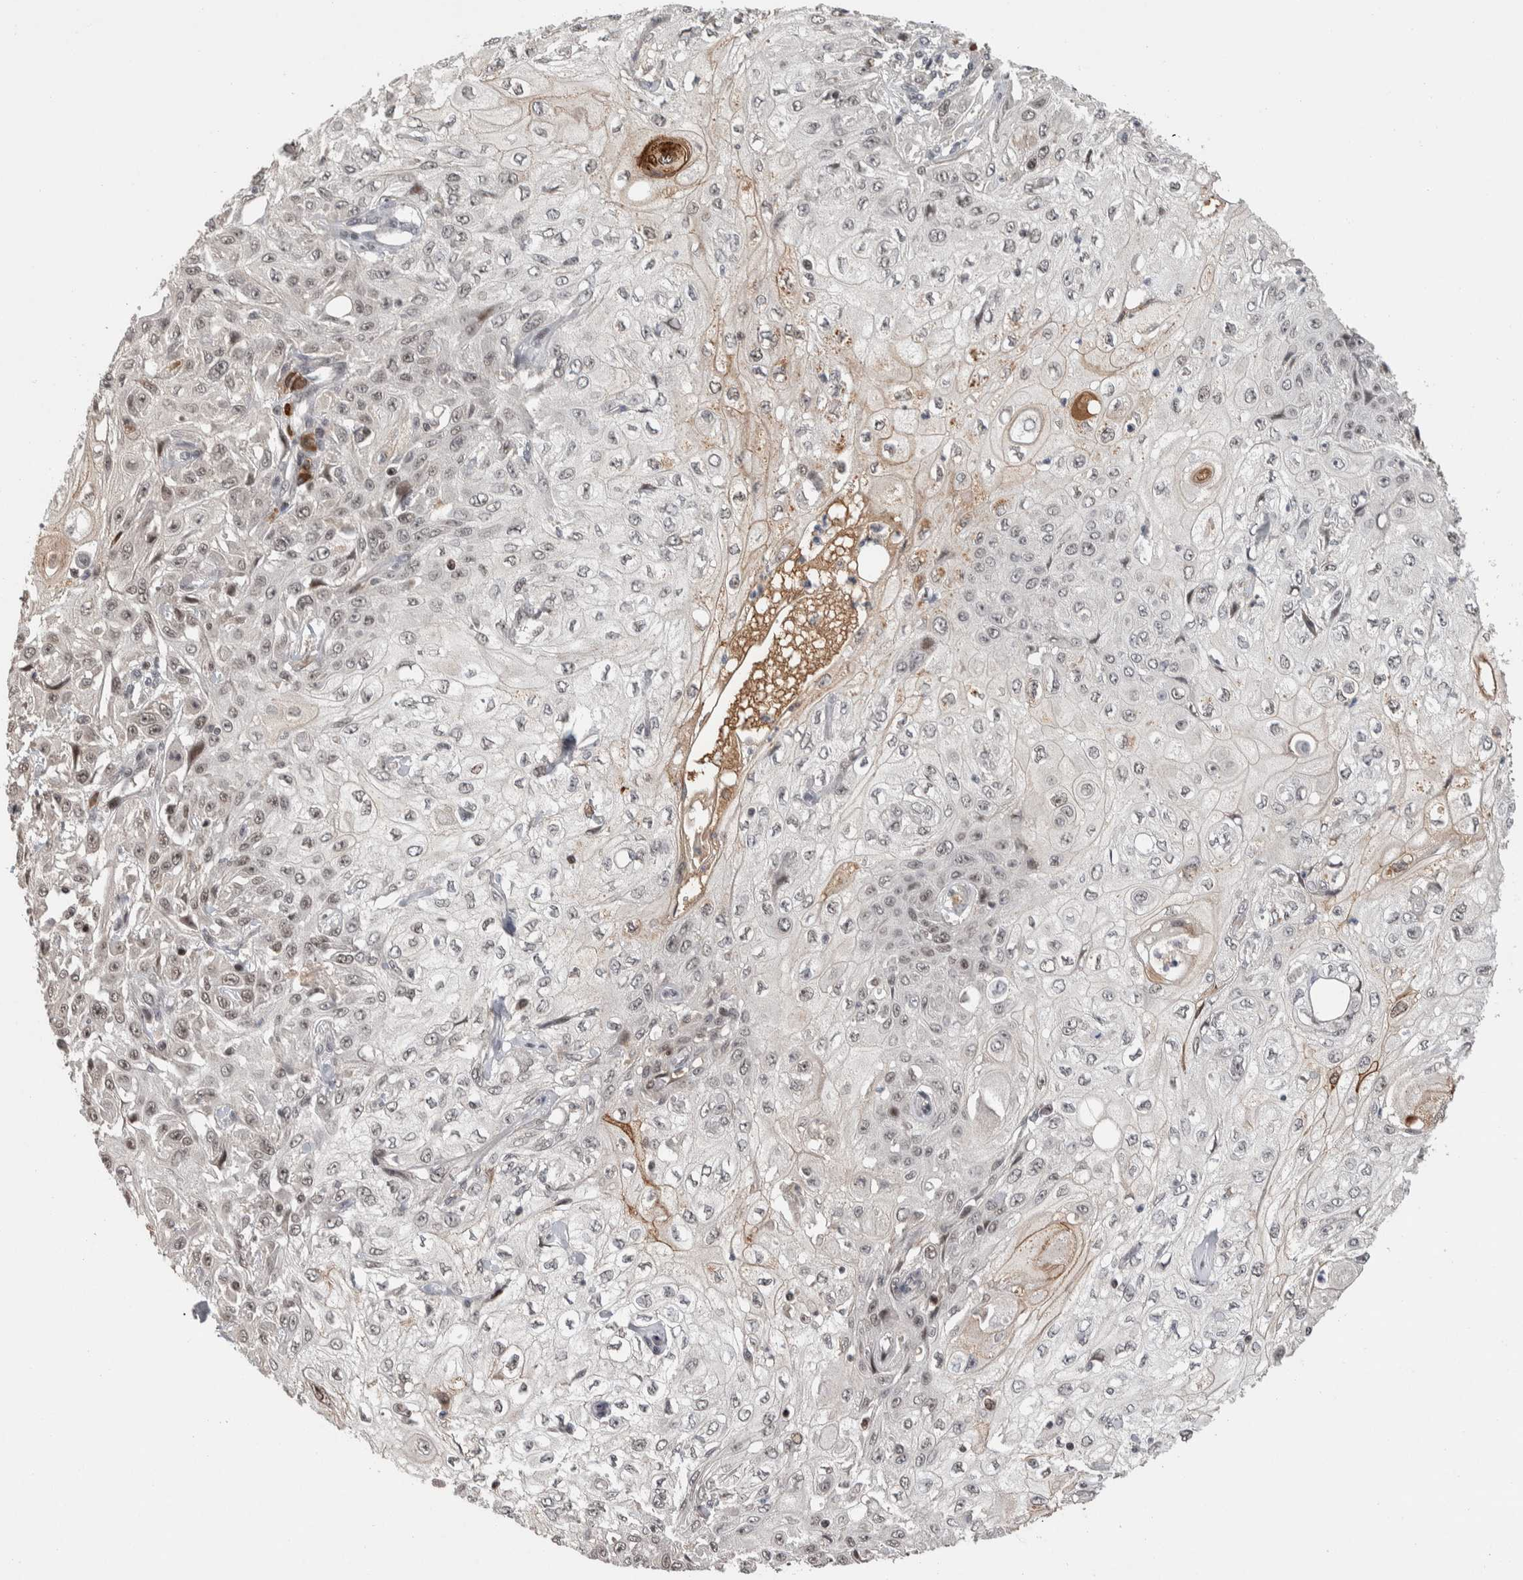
{"staining": {"intensity": "weak", "quantity": "<25%", "location": "nuclear"}, "tissue": "skin cancer", "cell_type": "Tumor cells", "image_type": "cancer", "snomed": [{"axis": "morphology", "description": "Squamous cell carcinoma, NOS"}, {"axis": "morphology", "description": "Squamous cell carcinoma, metastatic, NOS"}, {"axis": "topography", "description": "Skin"}, {"axis": "topography", "description": "Lymph node"}], "caption": "Immunohistochemistry image of neoplastic tissue: skin cancer (squamous cell carcinoma) stained with DAB (3,3'-diaminobenzidine) demonstrates no significant protein expression in tumor cells.", "gene": "ZNF592", "patient": {"sex": "male", "age": 75}}